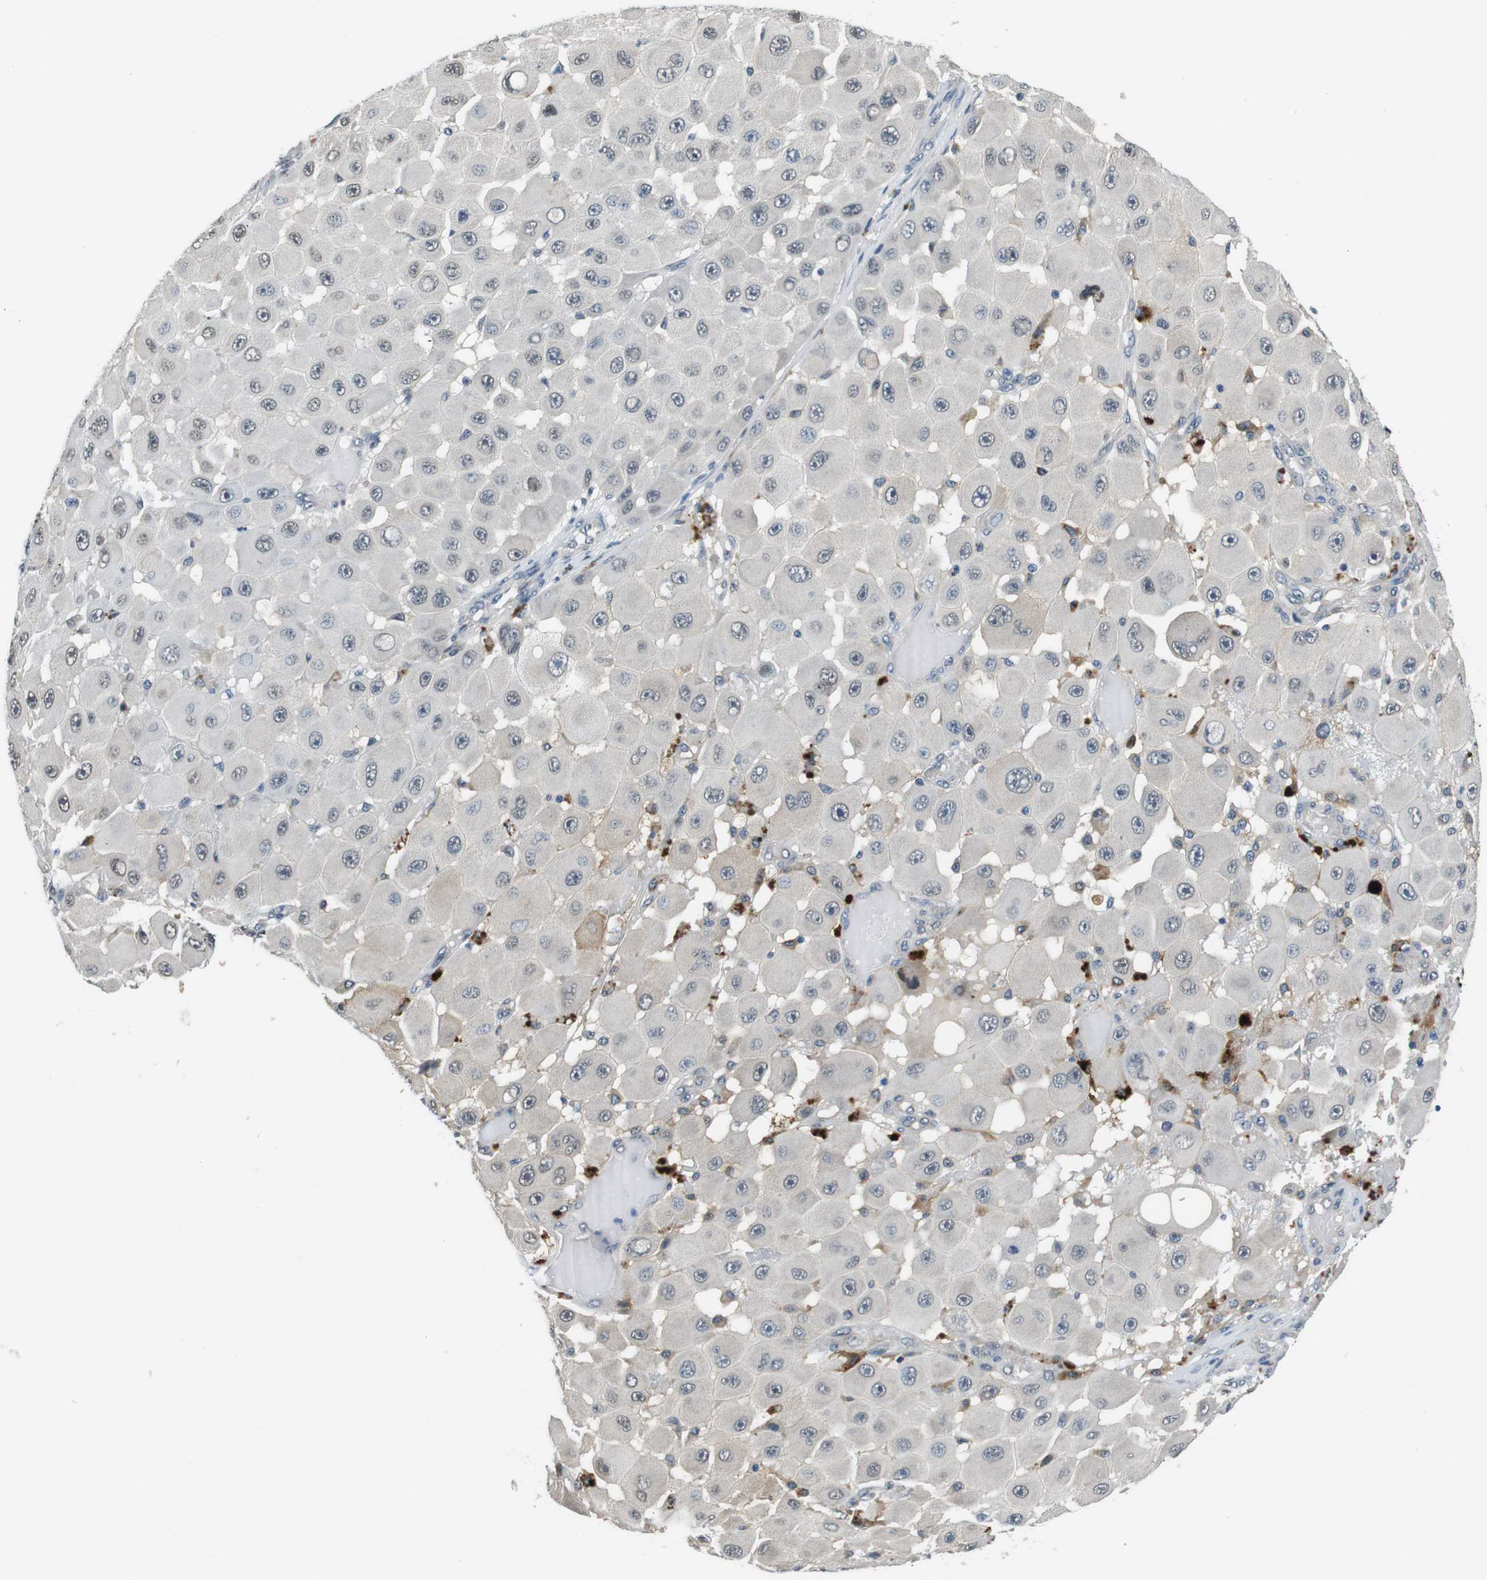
{"staining": {"intensity": "negative", "quantity": "none", "location": "none"}, "tissue": "melanoma", "cell_type": "Tumor cells", "image_type": "cancer", "snomed": [{"axis": "morphology", "description": "Malignant melanoma, NOS"}, {"axis": "topography", "description": "Skin"}], "caption": "Immunohistochemistry histopathology image of neoplastic tissue: human malignant melanoma stained with DAB (3,3'-diaminobenzidine) shows no significant protein staining in tumor cells.", "gene": "CD163L1", "patient": {"sex": "female", "age": 81}}